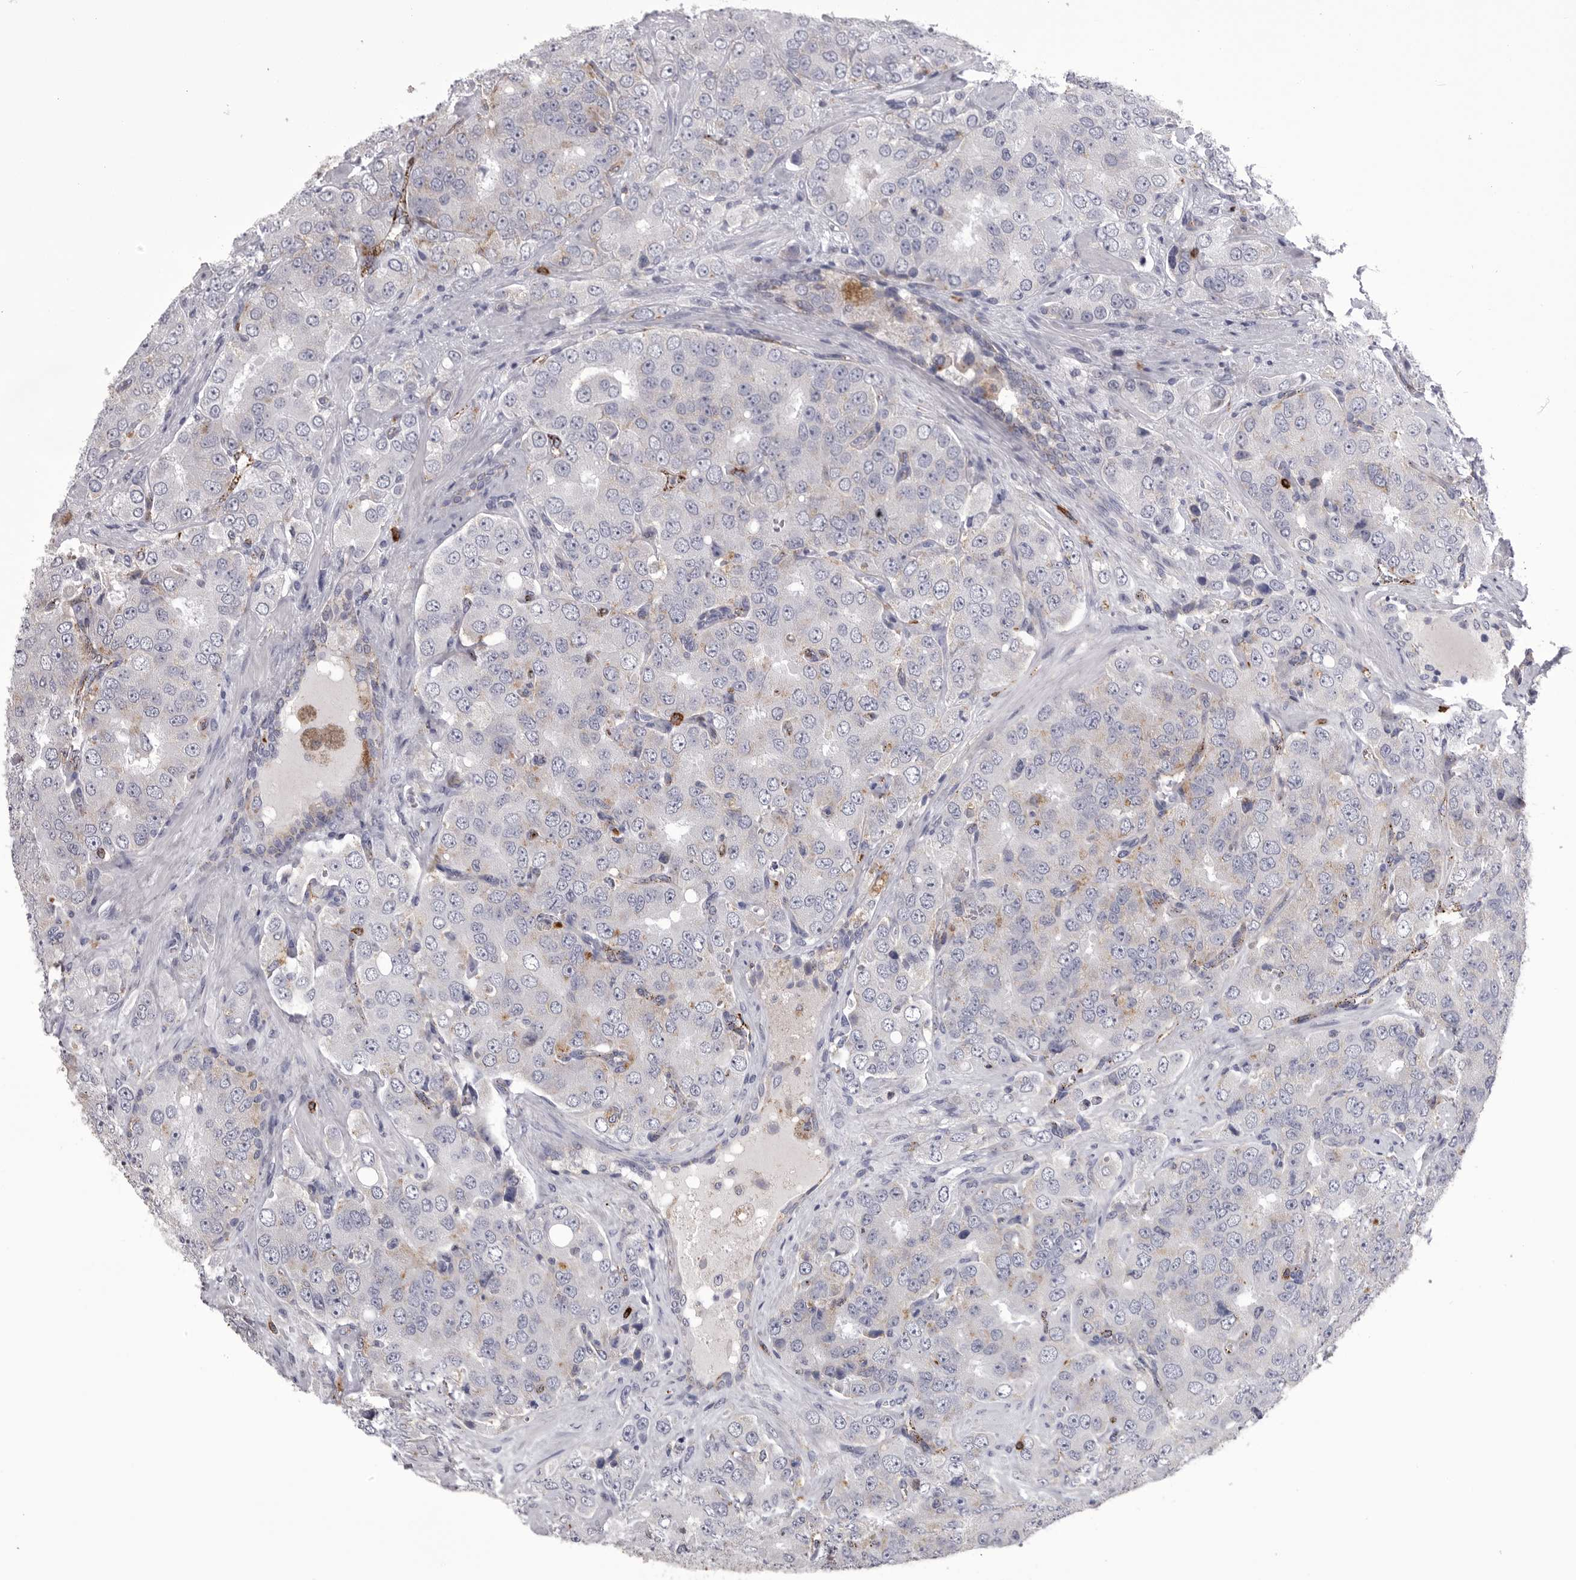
{"staining": {"intensity": "weak", "quantity": "<25%", "location": "cytoplasmic/membranous"}, "tissue": "prostate cancer", "cell_type": "Tumor cells", "image_type": "cancer", "snomed": [{"axis": "morphology", "description": "Adenocarcinoma, High grade"}, {"axis": "topography", "description": "Prostate"}], "caption": "The immunohistochemistry (IHC) image has no significant staining in tumor cells of prostate cancer (adenocarcinoma (high-grade)) tissue.", "gene": "PSPN", "patient": {"sex": "male", "age": 58}}